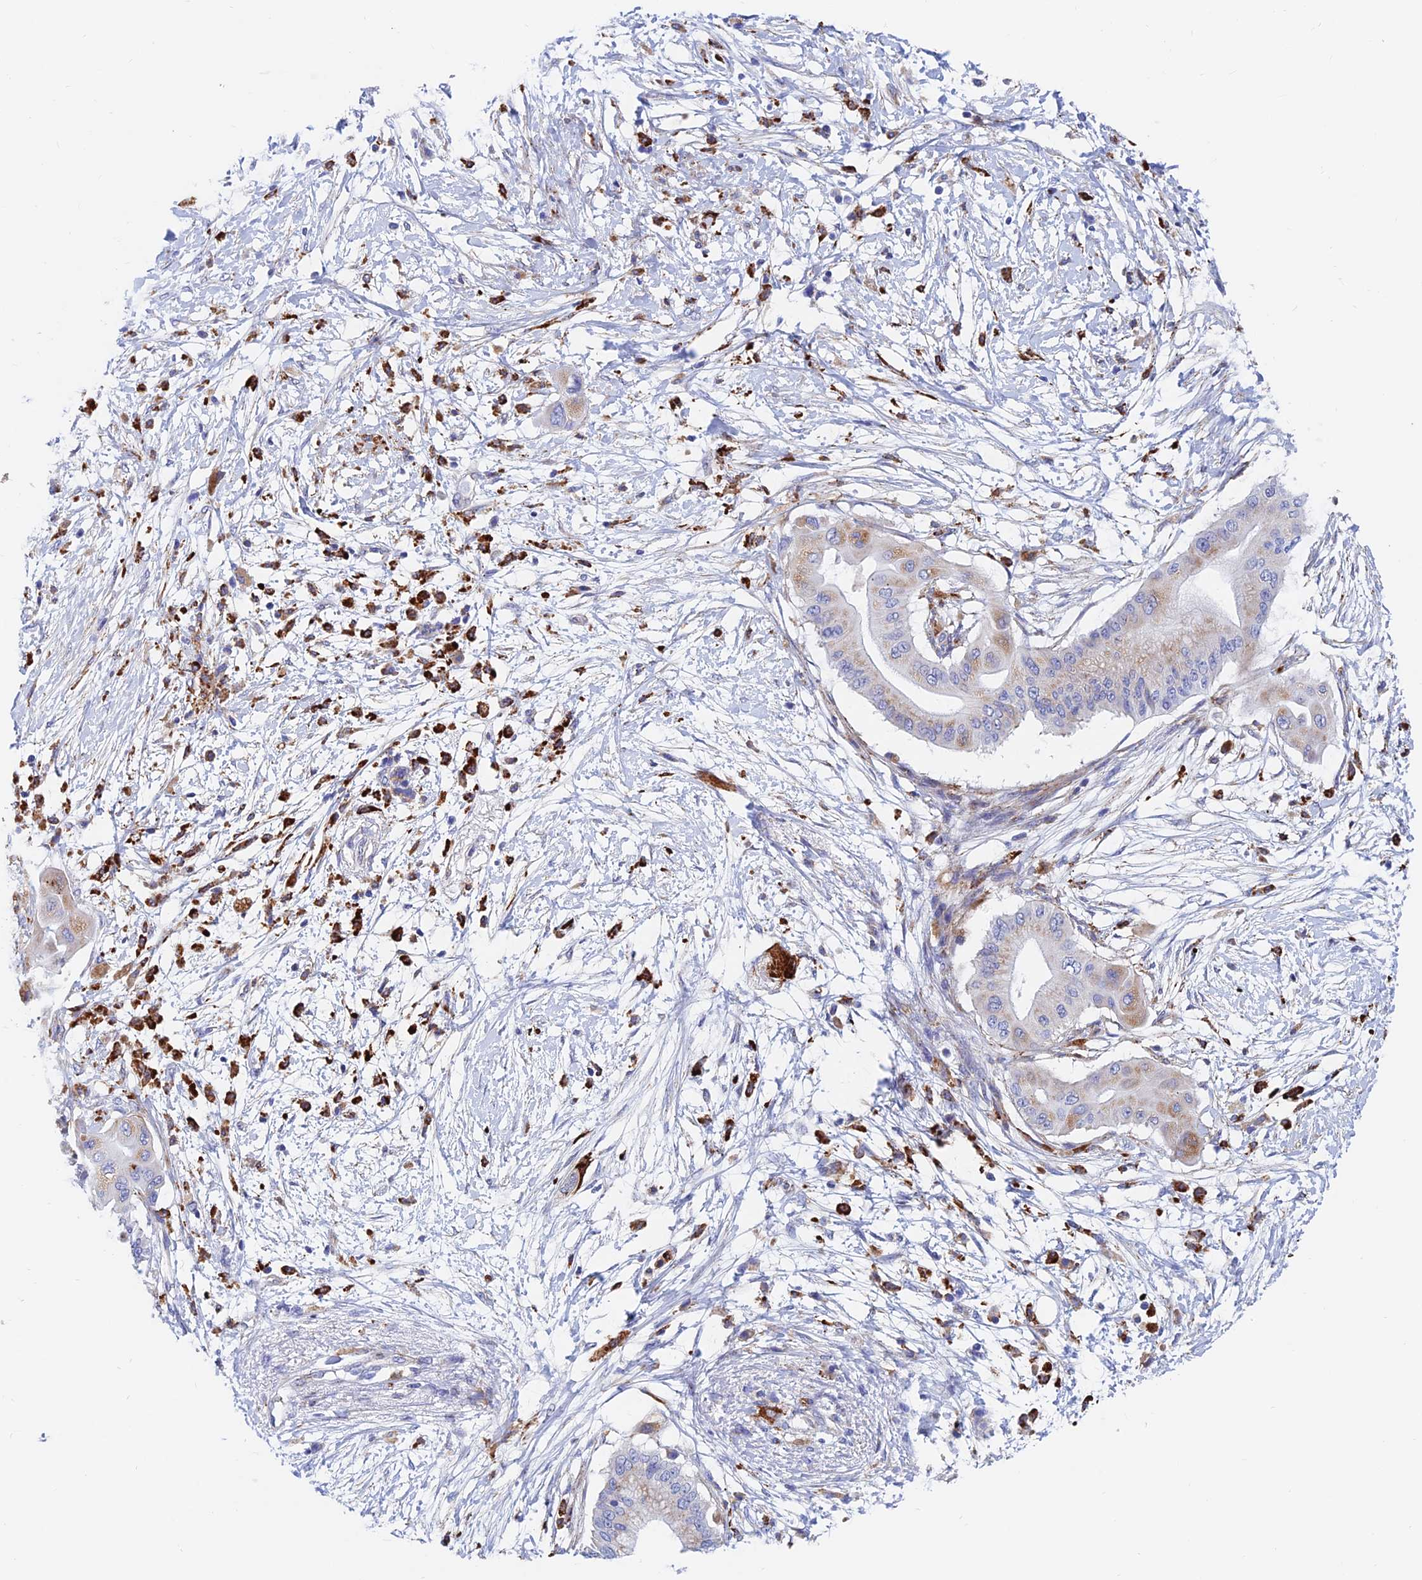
{"staining": {"intensity": "weak", "quantity": "25%-75%", "location": "cytoplasmic/membranous"}, "tissue": "pancreatic cancer", "cell_type": "Tumor cells", "image_type": "cancer", "snomed": [{"axis": "morphology", "description": "Adenocarcinoma, NOS"}, {"axis": "topography", "description": "Pancreas"}], "caption": "Pancreatic cancer stained with immunohistochemistry shows weak cytoplasmic/membranous staining in about 25%-75% of tumor cells.", "gene": "SPNS1", "patient": {"sex": "male", "age": 68}}